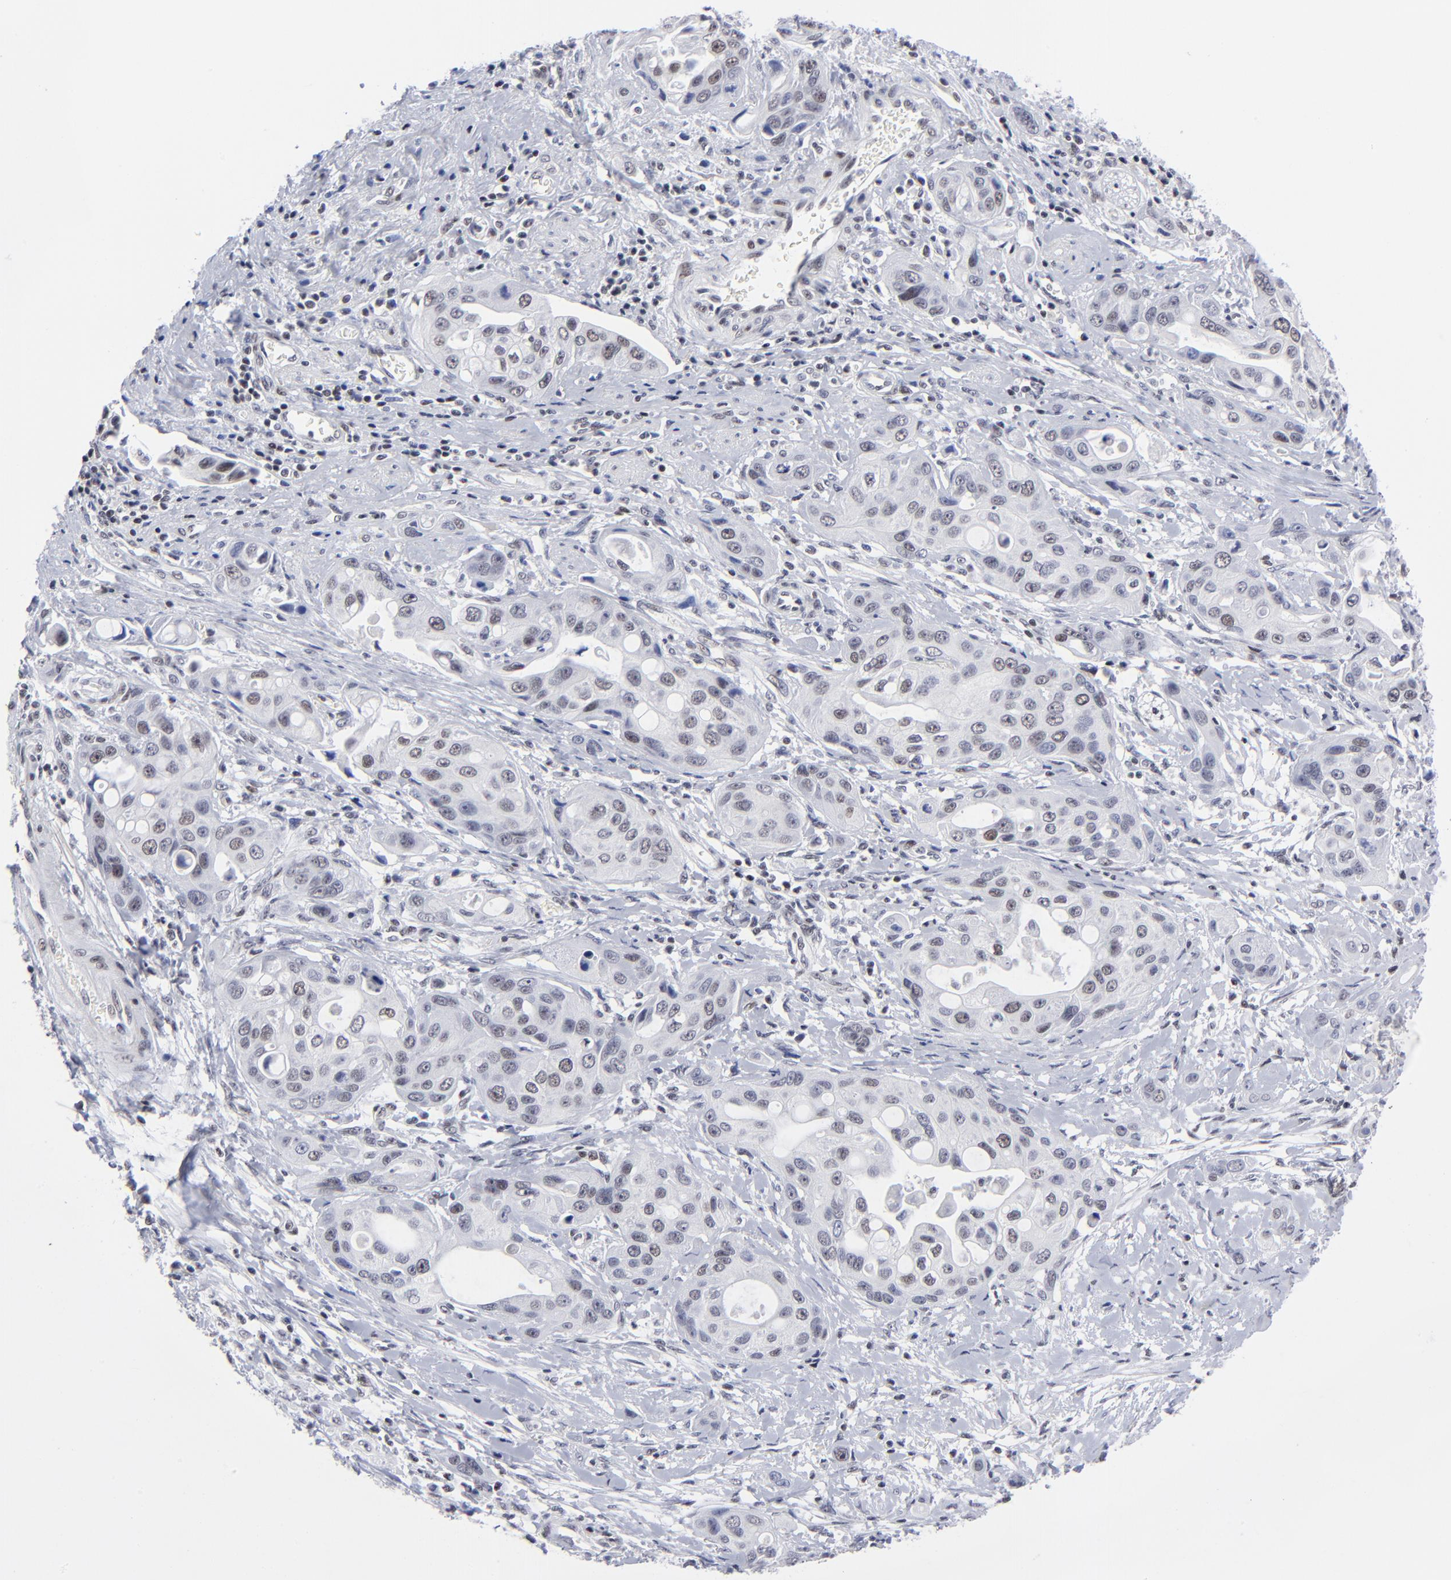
{"staining": {"intensity": "weak", "quantity": "25%-75%", "location": "nuclear"}, "tissue": "pancreatic cancer", "cell_type": "Tumor cells", "image_type": "cancer", "snomed": [{"axis": "morphology", "description": "Adenocarcinoma, NOS"}, {"axis": "topography", "description": "Pancreas"}], "caption": "Weak nuclear protein positivity is seen in about 25%-75% of tumor cells in pancreatic cancer.", "gene": "SP2", "patient": {"sex": "female", "age": 60}}